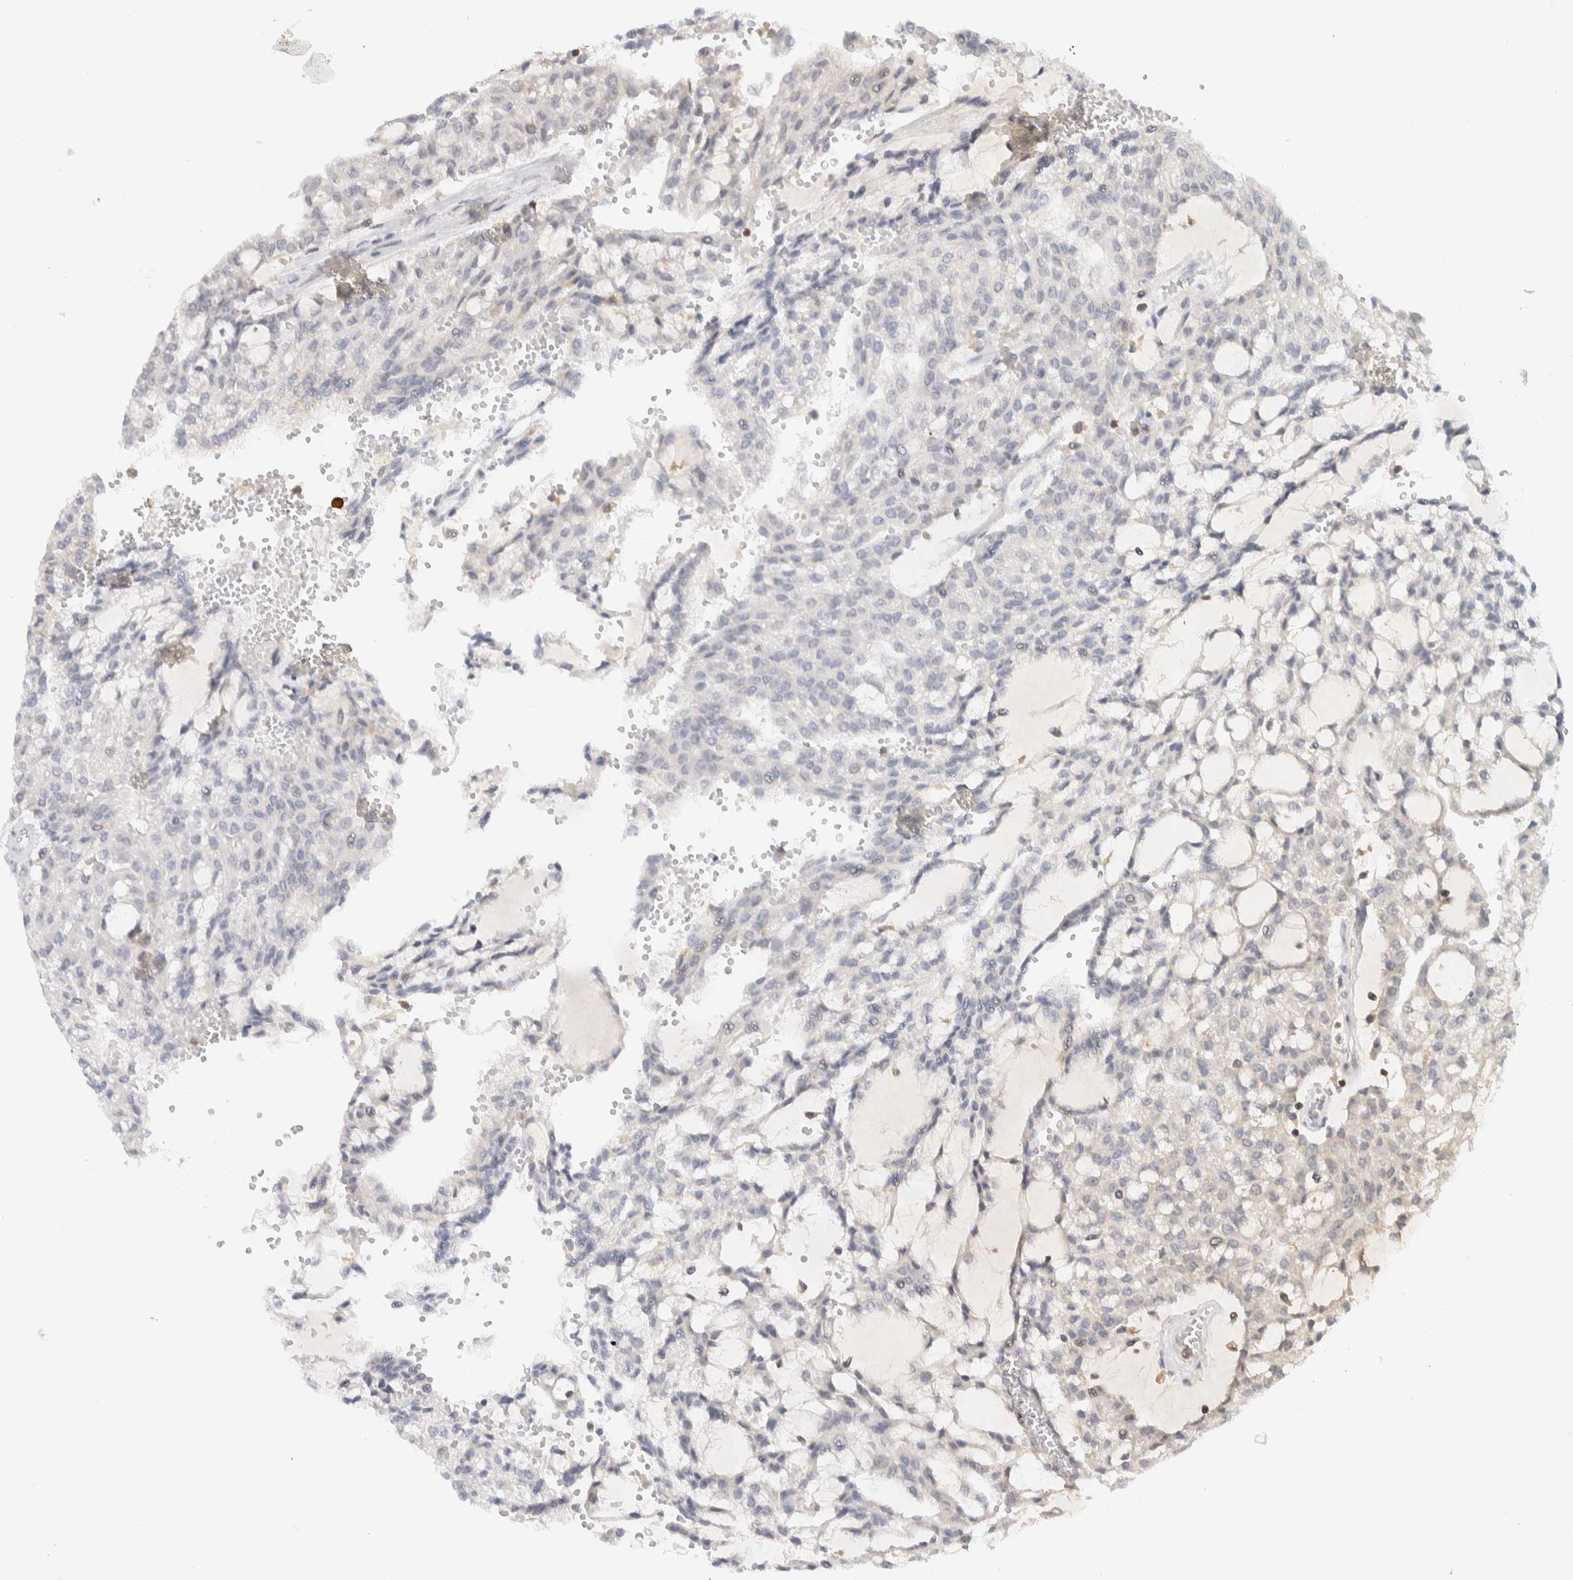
{"staining": {"intensity": "negative", "quantity": "none", "location": "none"}, "tissue": "renal cancer", "cell_type": "Tumor cells", "image_type": "cancer", "snomed": [{"axis": "morphology", "description": "Adenocarcinoma, NOS"}, {"axis": "topography", "description": "Kidney"}], "caption": "IHC photomicrograph of neoplastic tissue: human adenocarcinoma (renal) stained with DAB (3,3'-diaminobenzidine) demonstrates no significant protein positivity in tumor cells.", "gene": "RUNDC1", "patient": {"sex": "male", "age": 63}}